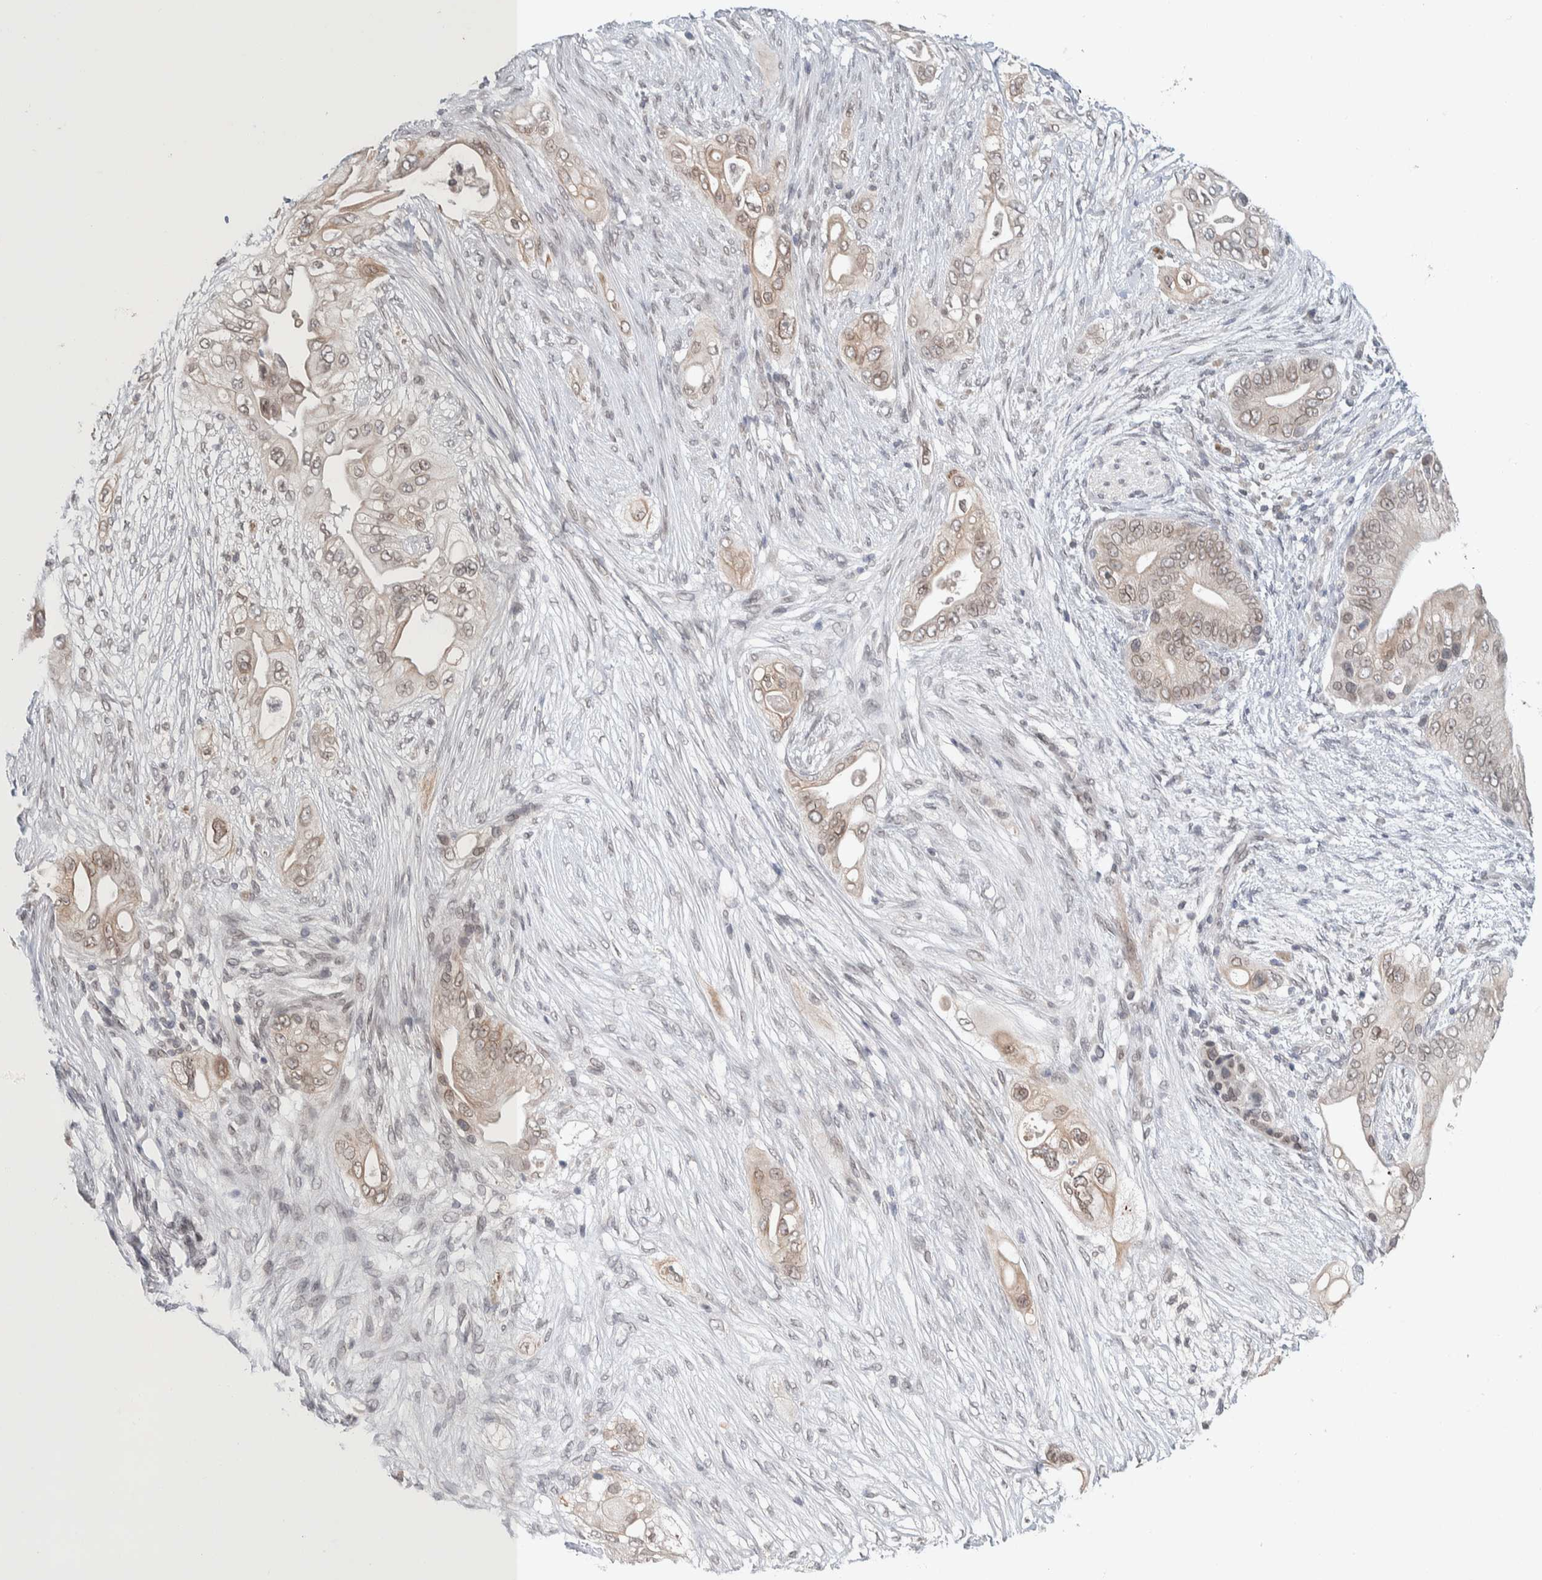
{"staining": {"intensity": "weak", "quantity": ">75%", "location": "cytoplasmic/membranous,nuclear"}, "tissue": "pancreatic cancer", "cell_type": "Tumor cells", "image_type": "cancer", "snomed": [{"axis": "morphology", "description": "Adenocarcinoma, NOS"}, {"axis": "topography", "description": "Pancreas"}], "caption": "Human pancreatic adenocarcinoma stained for a protein (brown) displays weak cytoplasmic/membranous and nuclear positive expression in about >75% of tumor cells.", "gene": "CRAT", "patient": {"sex": "male", "age": 53}}